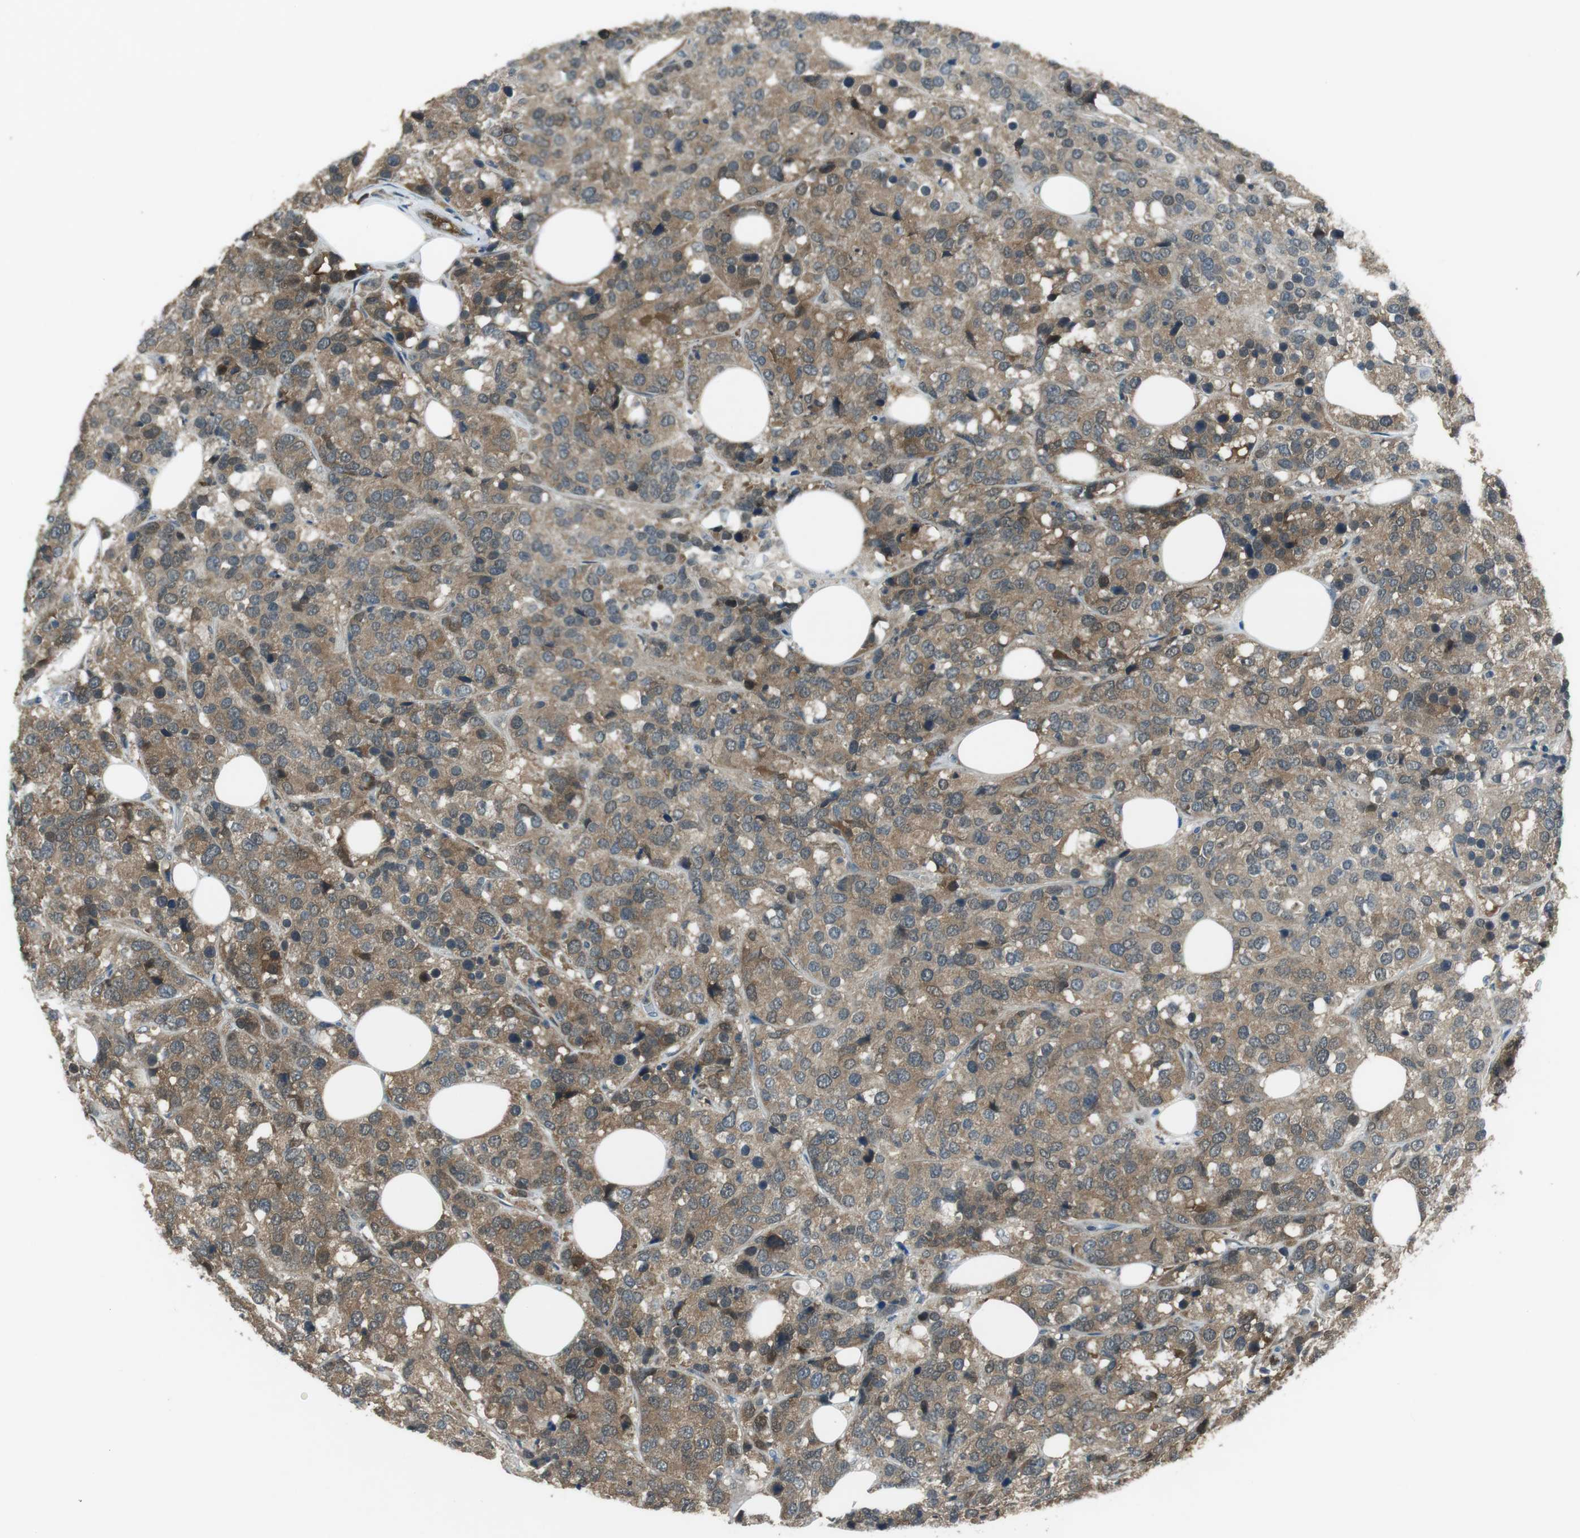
{"staining": {"intensity": "moderate", "quantity": ">75%", "location": "cytoplasmic/membranous"}, "tissue": "breast cancer", "cell_type": "Tumor cells", "image_type": "cancer", "snomed": [{"axis": "morphology", "description": "Lobular carcinoma"}, {"axis": "topography", "description": "Breast"}], "caption": "Immunohistochemistry histopathology image of human lobular carcinoma (breast) stained for a protein (brown), which demonstrates medium levels of moderate cytoplasmic/membranous expression in about >75% of tumor cells.", "gene": "MFAP3", "patient": {"sex": "female", "age": 59}}